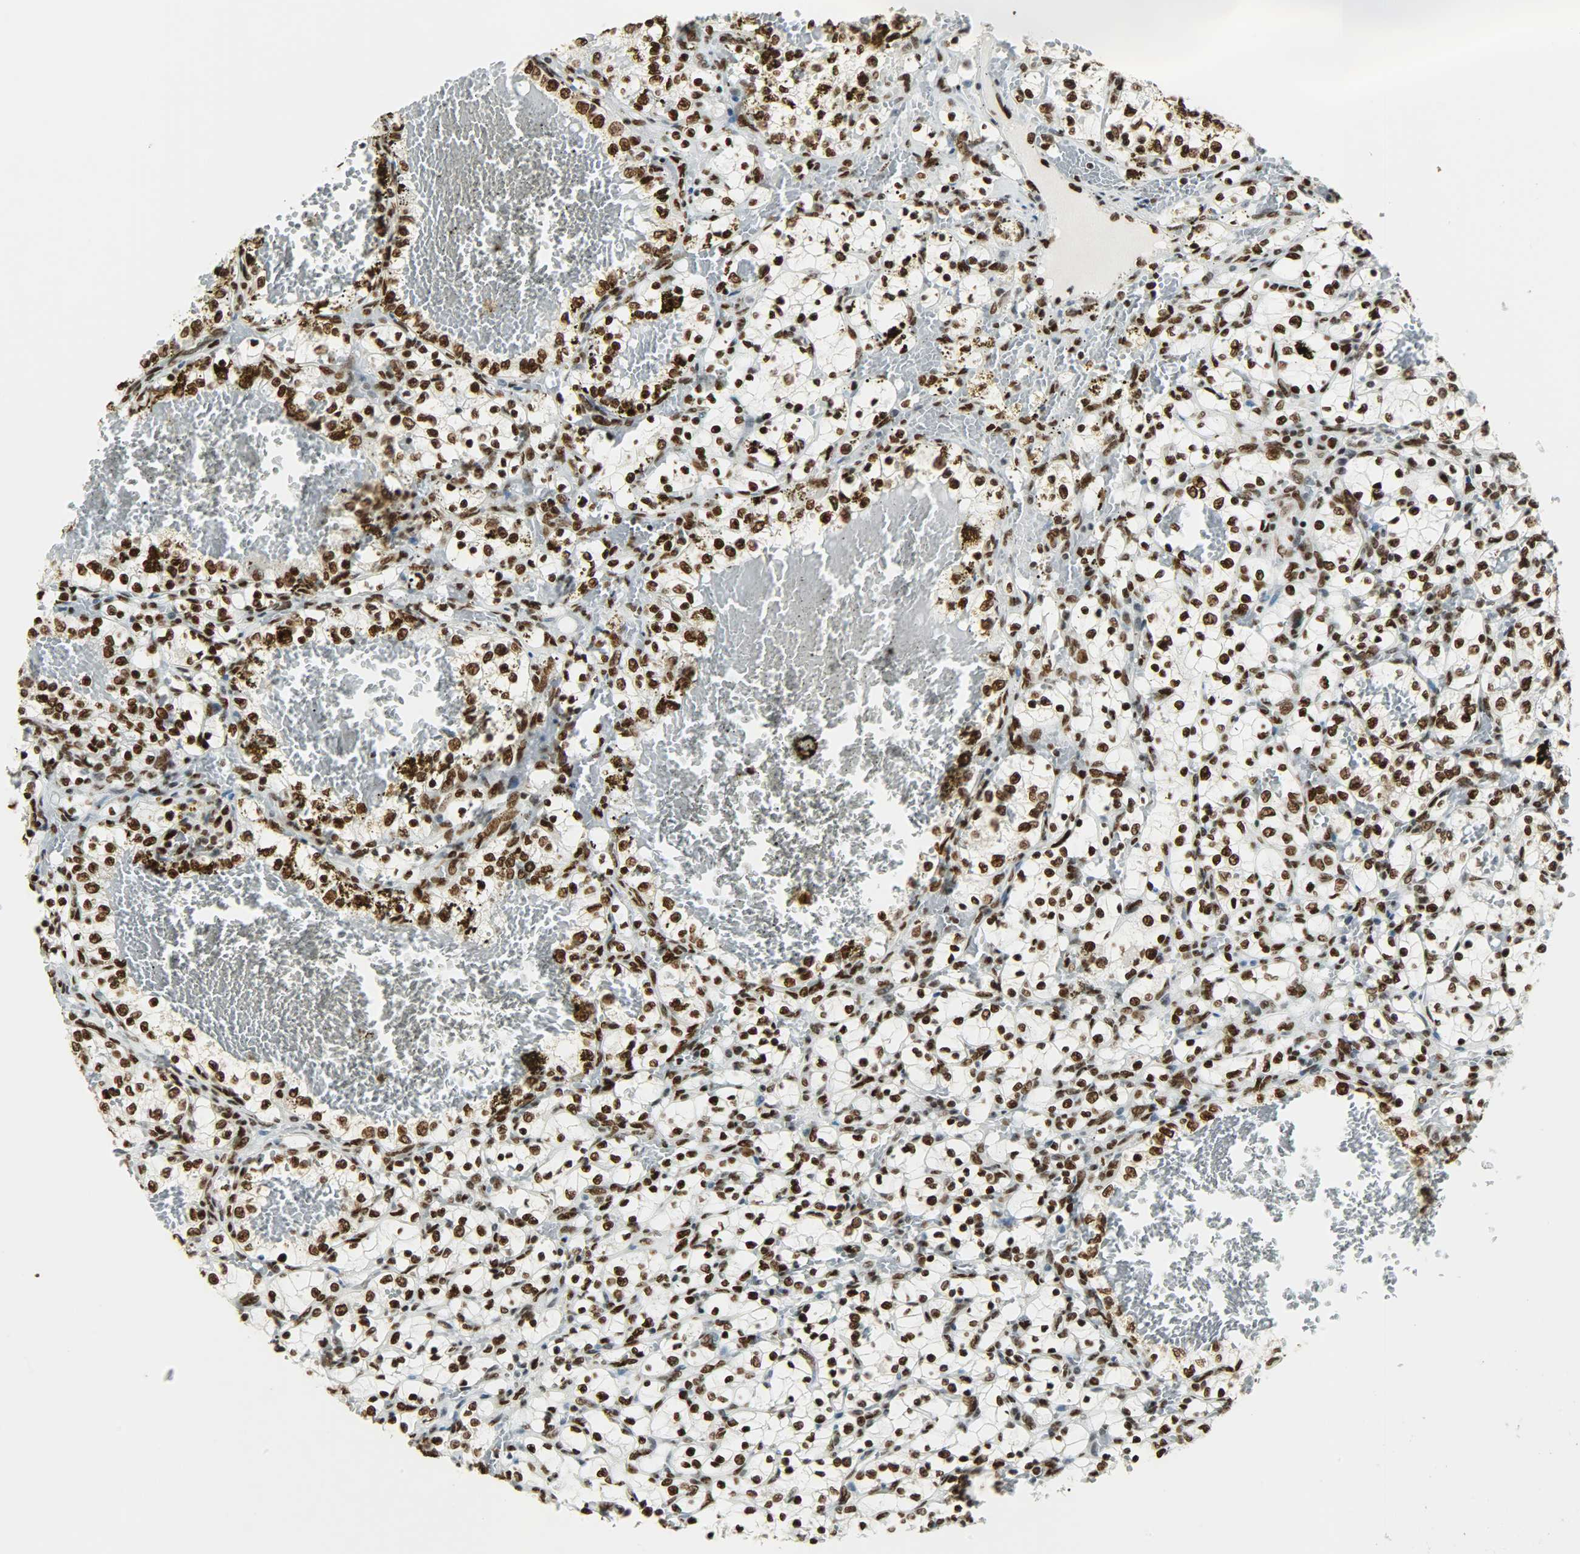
{"staining": {"intensity": "strong", "quantity": ">75%", "location": "nuclear"}, "tissue": "renal cancer", "cell_type": "Tumor cells", "image_type": "cancer", "snomed": [{"axis": "morphology", "description": "Adenocarcinoma, NOS"}, {"axis": "topography", "description": "Kidney"}], "caption": "Approximately >75% of tumor cells in human renal adenocarcinoma display strong nuclear protein positivity as visualized by brown immunohistochemical staining.", "gene": "MYEF2", "patient": {"sex": "female", "age": 69}}